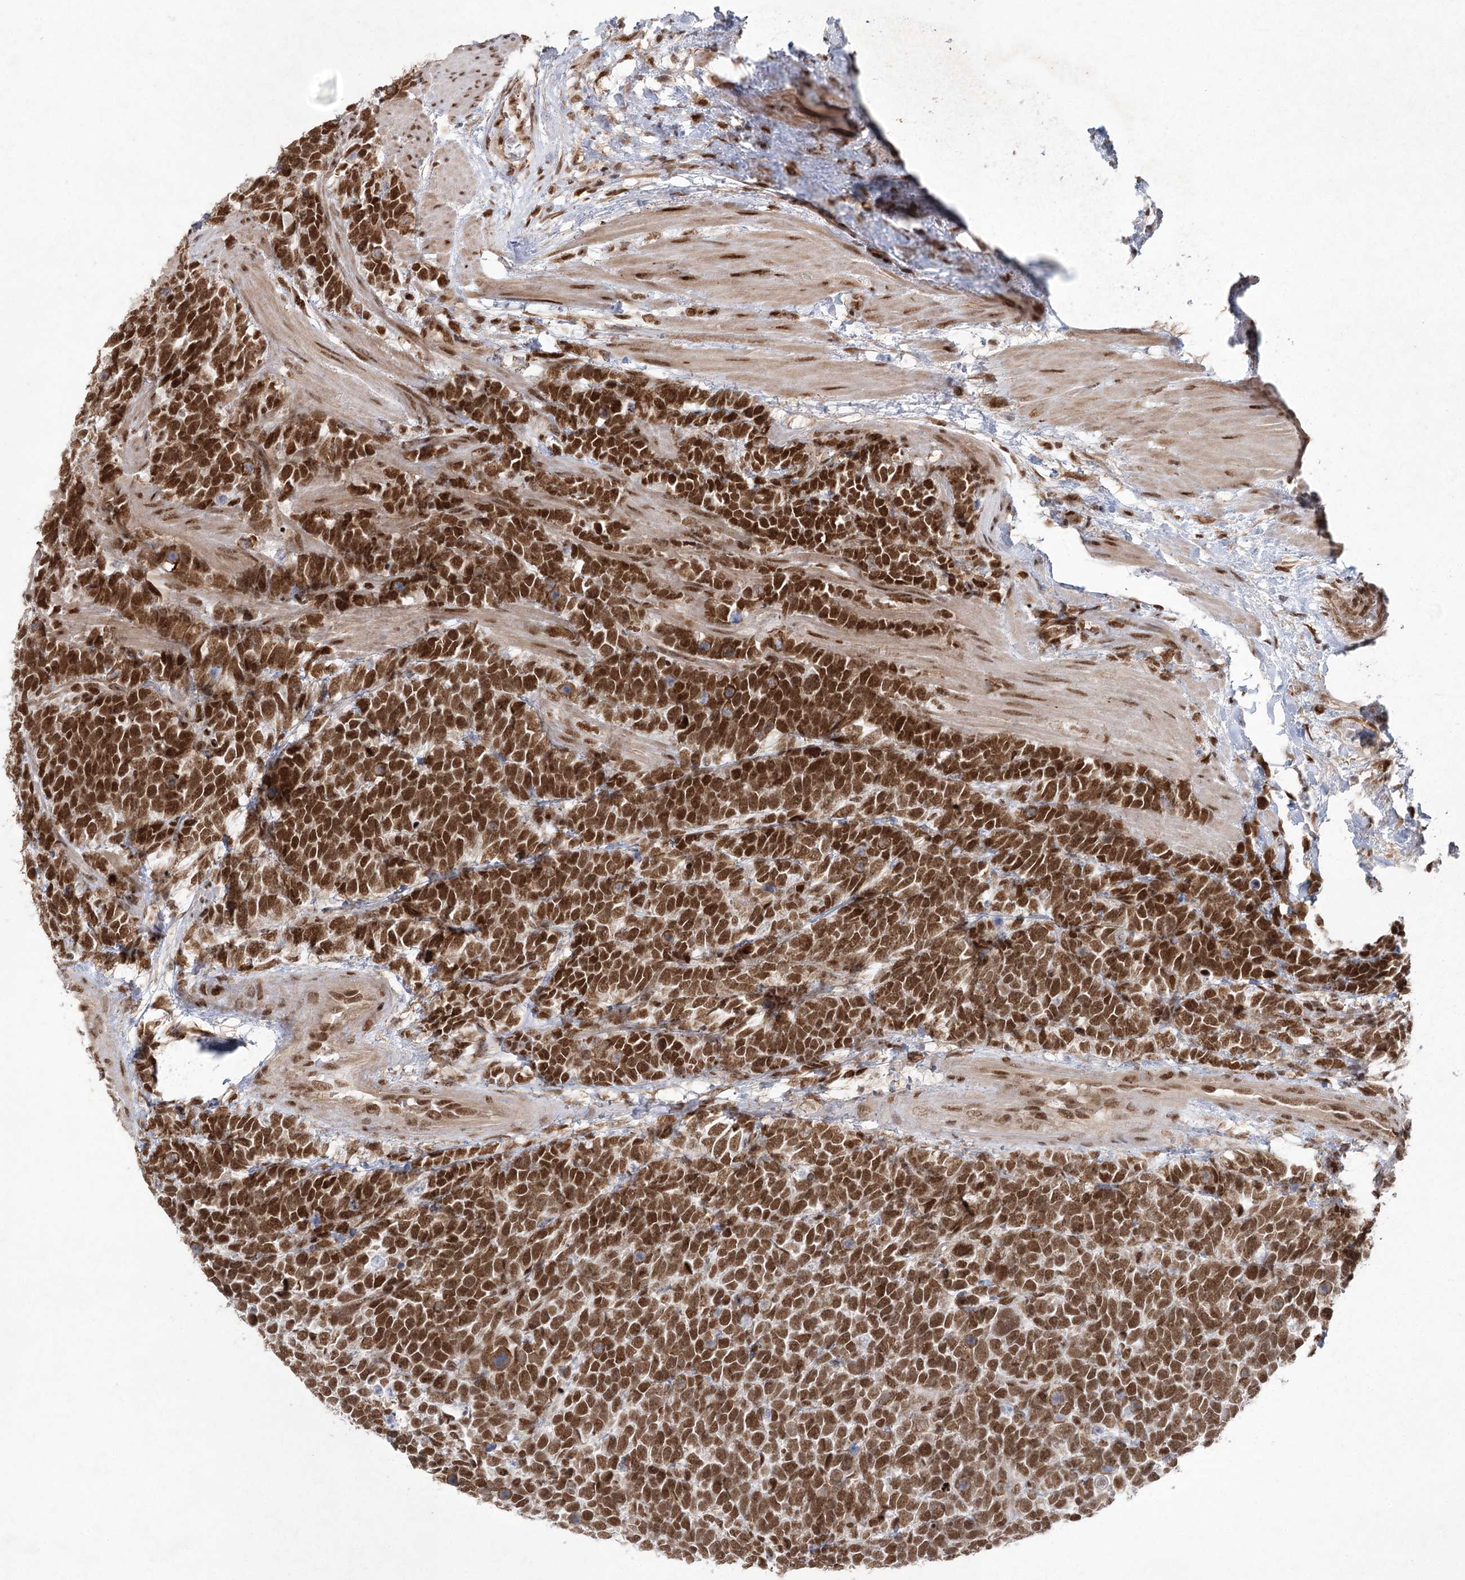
{"staining": {"intensity": "strong", "quantity": ">75%", "location": "nuclear"}, "tissue": "urothelial cancer", "cell_type": "Tumor cells", "image_type": "cancer", "snomed": [{"axis": "morphology", "description": "Urothelial carcinoma, High grade"}, {"axis": "topography", "description": "Urinary bladder"}], "caption": "Urothelial cancer tissue shows strong nuclear expression in approximately >75% of tumor cells, visualized by immunohistochemistry.", "gene": "ZCCHC8", "patient": {"sex": "female", "age": 82}}